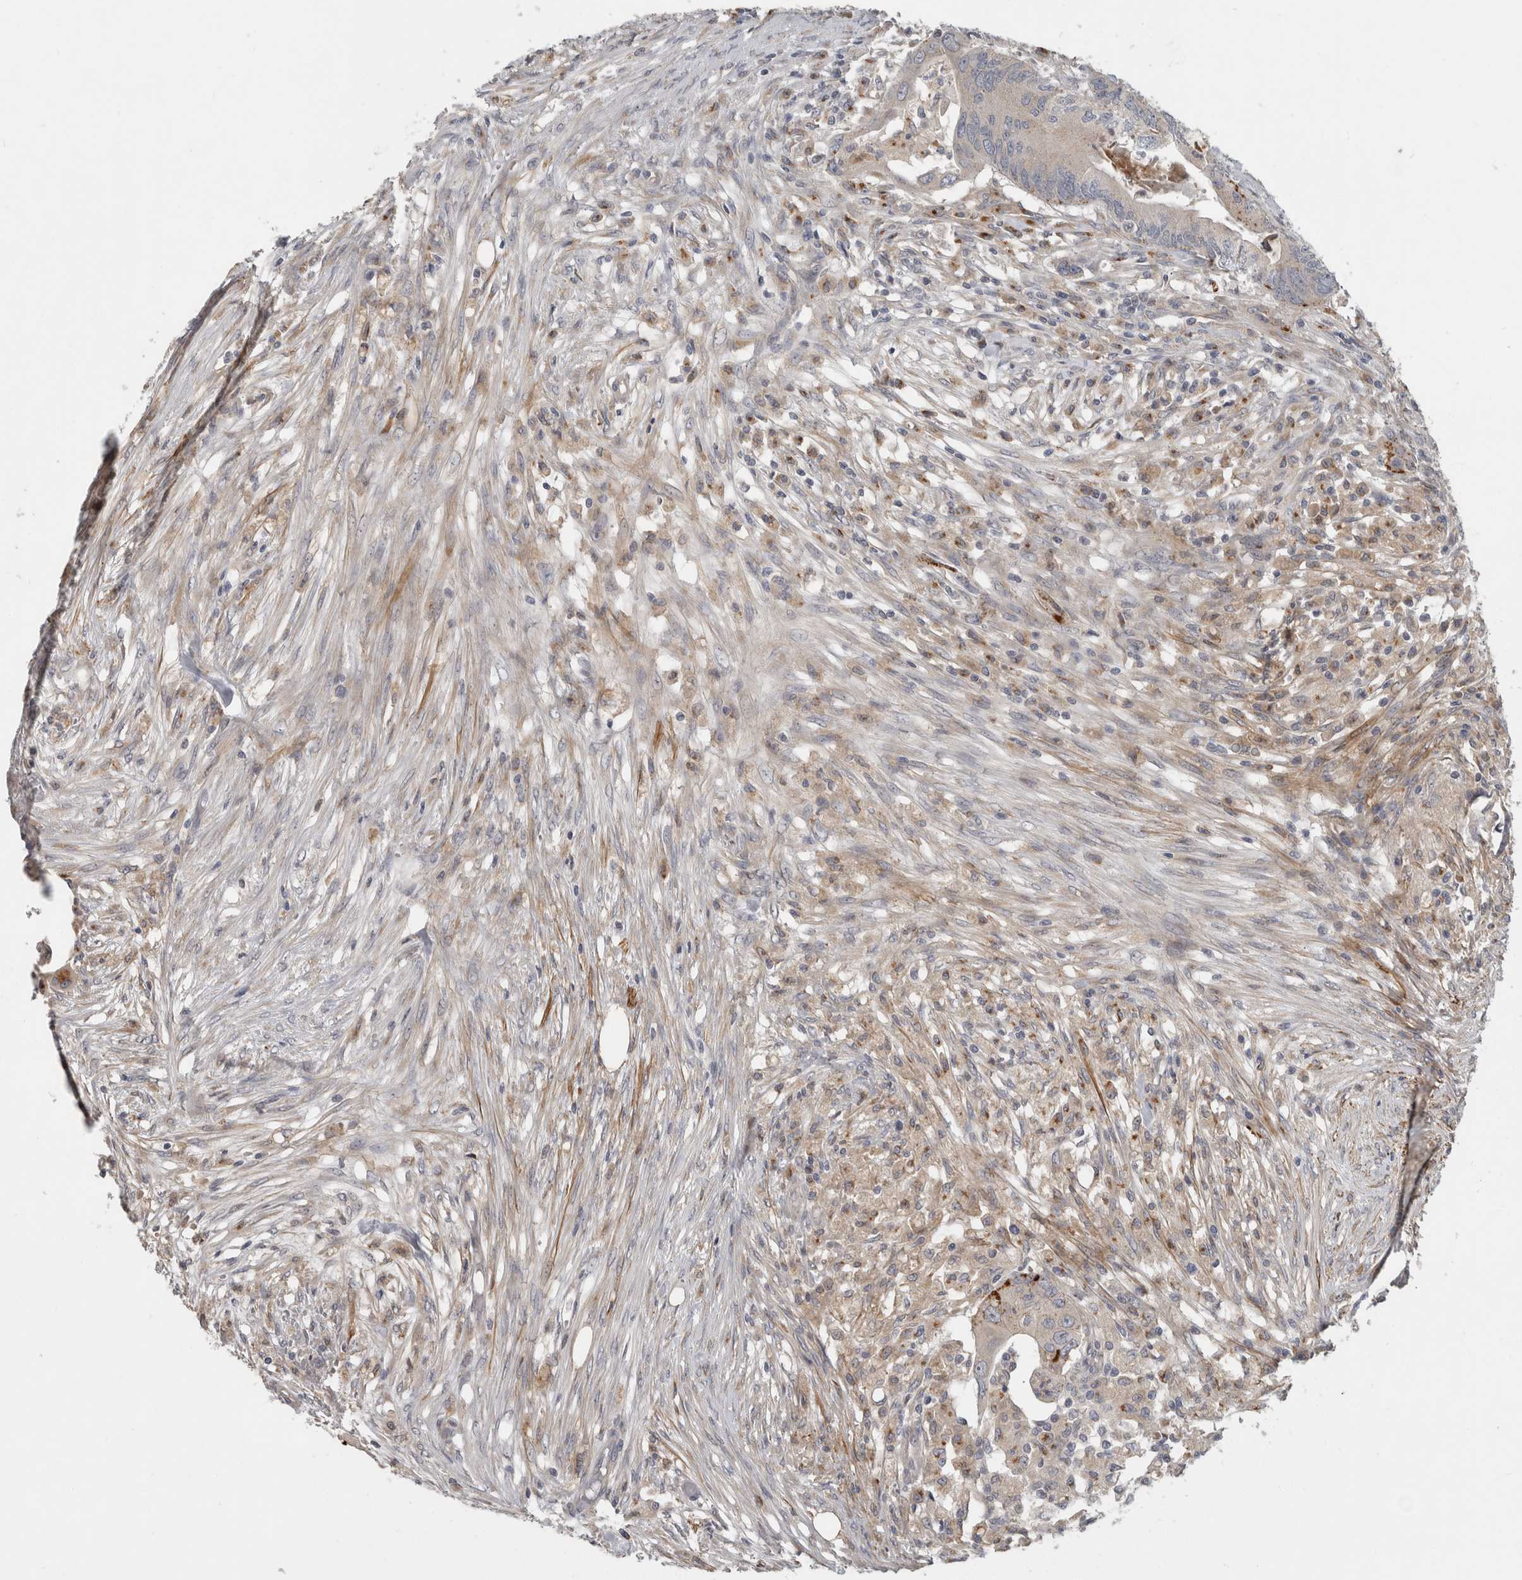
{"staining": {"intensity": "strong", "quantity": "<25%", "location": "cytoplasmic/membranous"}, "tissue": "colorectal cancer", "cell_type": "Tumor cells", "image_type": "cancer", "snomed": [{"axis": "morphology", "description": "Adenocarcinoma, NOS"}, {"axis": "topography", "description": "Colon"}], "caption": "A brown stain shows strong cytoplasmic/membranous expression of a protein in human colorectal cancer (adenocarcinoma) tumor cells.", "gene": "MGAT1", "patient": {"sex": "male", "age": 71}}